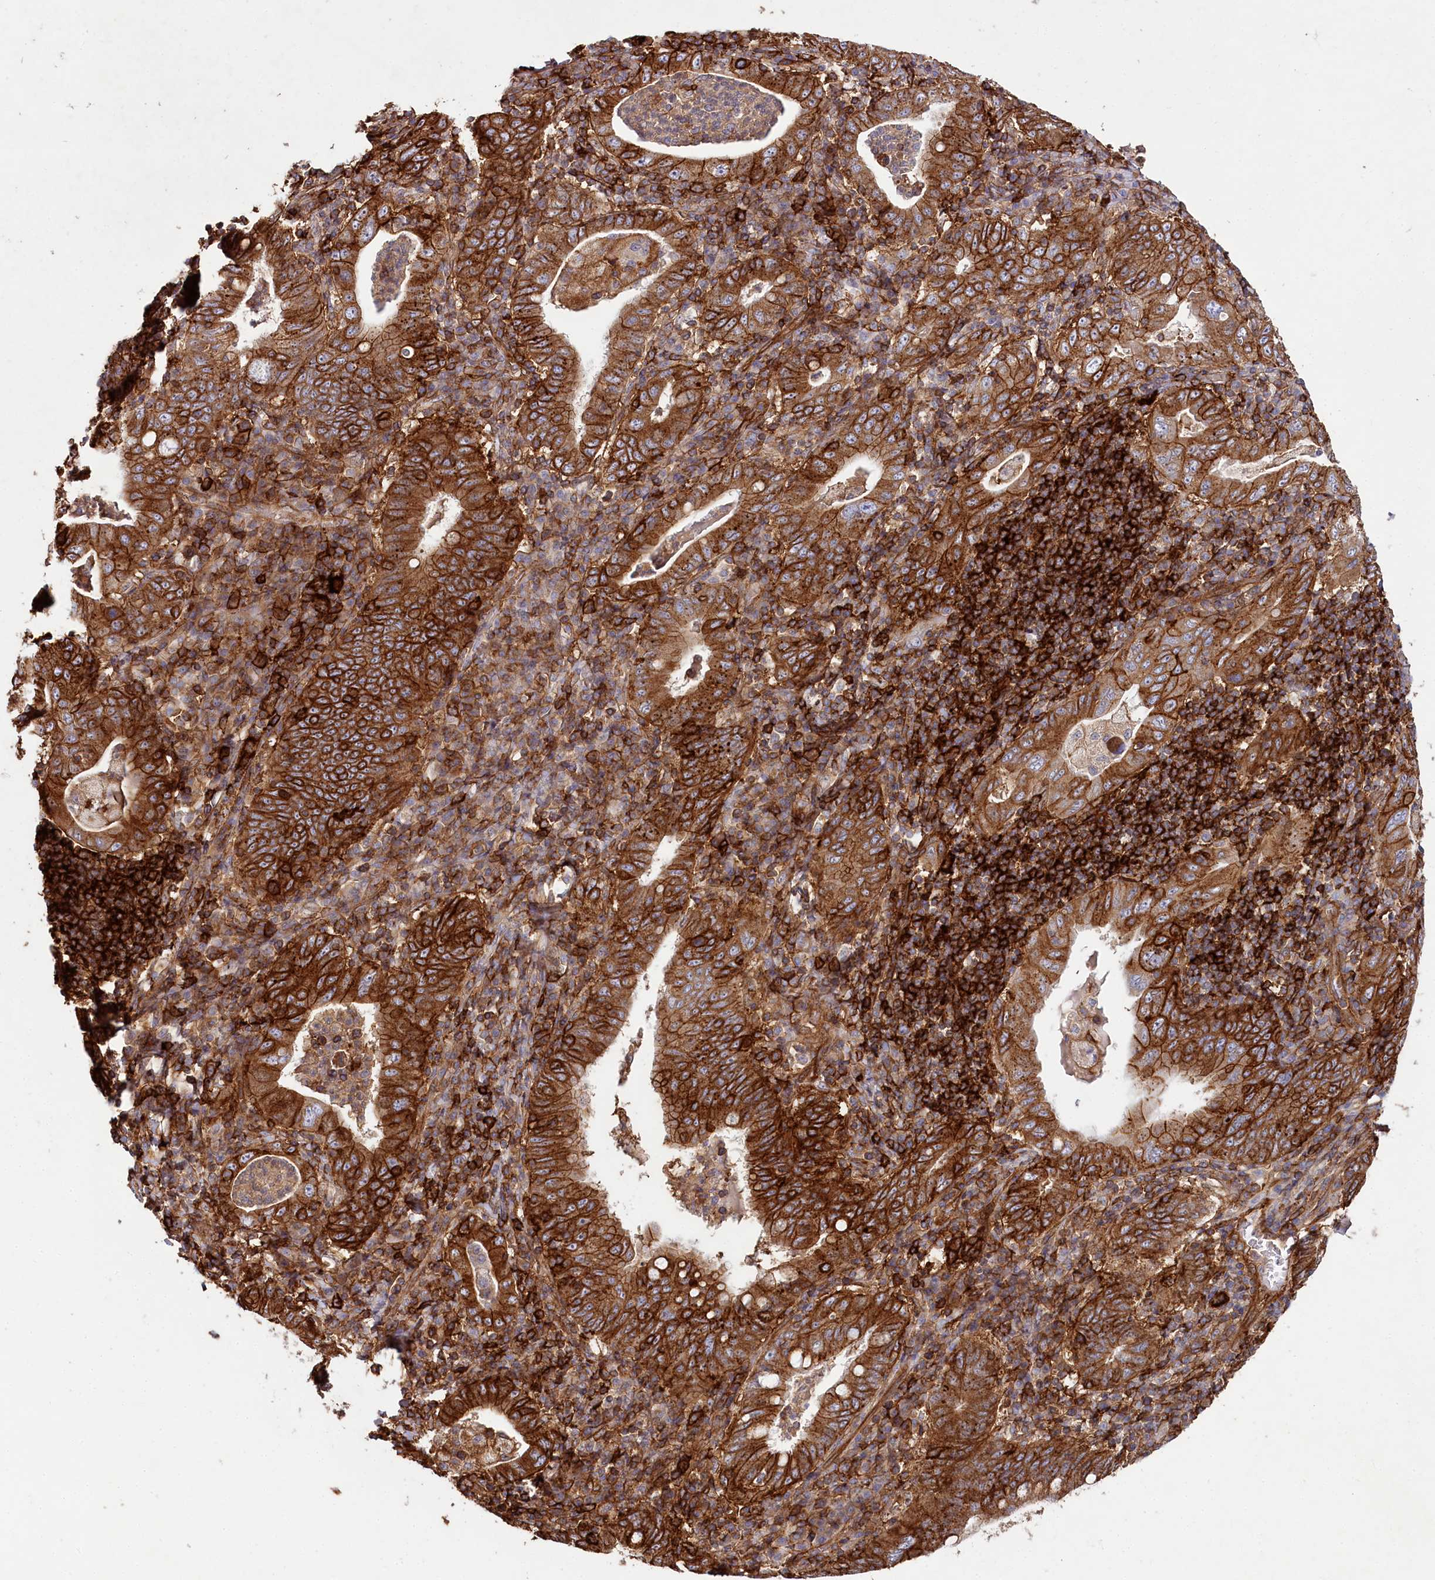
{"staining": {"intensity": "strong", "quantity": ">75%", "location": "cytoplasmic/membranous"}, "tissue": "stomach cancer", "cell_type": "Tumor cells", "image_type": "cancer", "snomed": [{"axis": "morphology", "description": "Normal tissue, NOS"}, {"axis": "morphology", "description": "Adenocarcinoma, NOS"}, {"axis": "topography", "description": "Esophagus"}, {"axis": "topography", "description": "Stomach, upper"}, {"axis": "topography", "description": "Peripheral nerve tissue"}], "caption": "Stomach adenocarcinoma stained with DAB (3,3'-diaminobenzidine) IHC reveals high levels of strong cytoplasmic/membranous positivity in approximately >75% of tumor cells. The staining is performed using DAB (3,3'-diaminobenzidine) brown chromogen to label protein expression. The nuclei are counter-stained blue using hematoxylin.", "gene": "RBP5", "patient": {"sex": "male", "age": 62}}